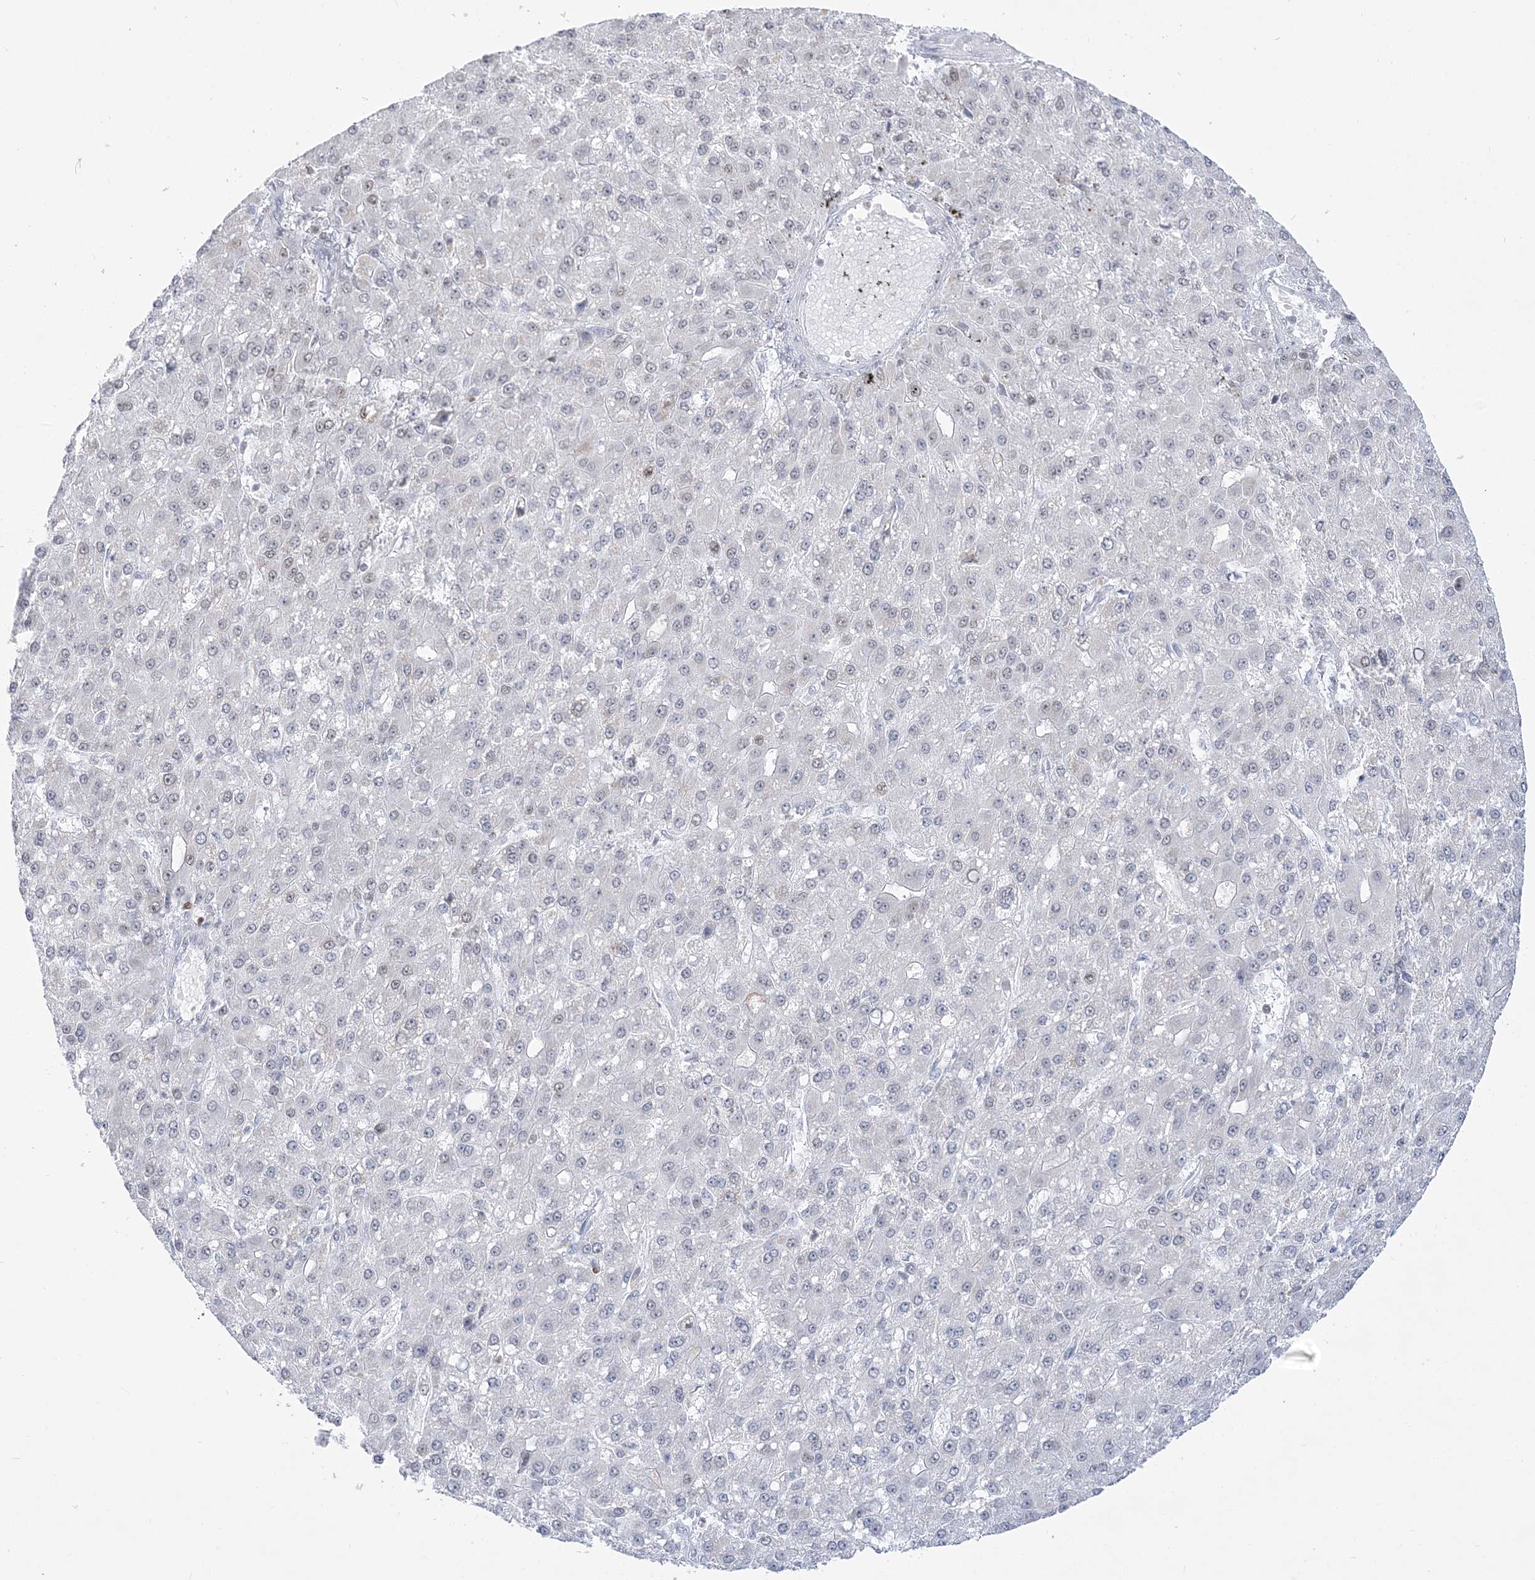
{"staining": {"intensity": "negative", "quantity": "none", "location": "none"}, "tissue": "liver cancer", "cell_type": "Tumor cells", "image_type": "cancer", "snomed": [{"axis": "morphology", "description": "Carcinoma, Hepatocellular, NOS"}, {"axis": "topography", "description": "Liver"}], "caption": "Tumor cells are negative for brown protein staining in liver cancer. (DAB (3,3'-diaminobenzidine) IHC visualized using brightfield microscopy, high magnification).", "gene": "DDX21", "patient": {"sex": "male", "age": 67}}